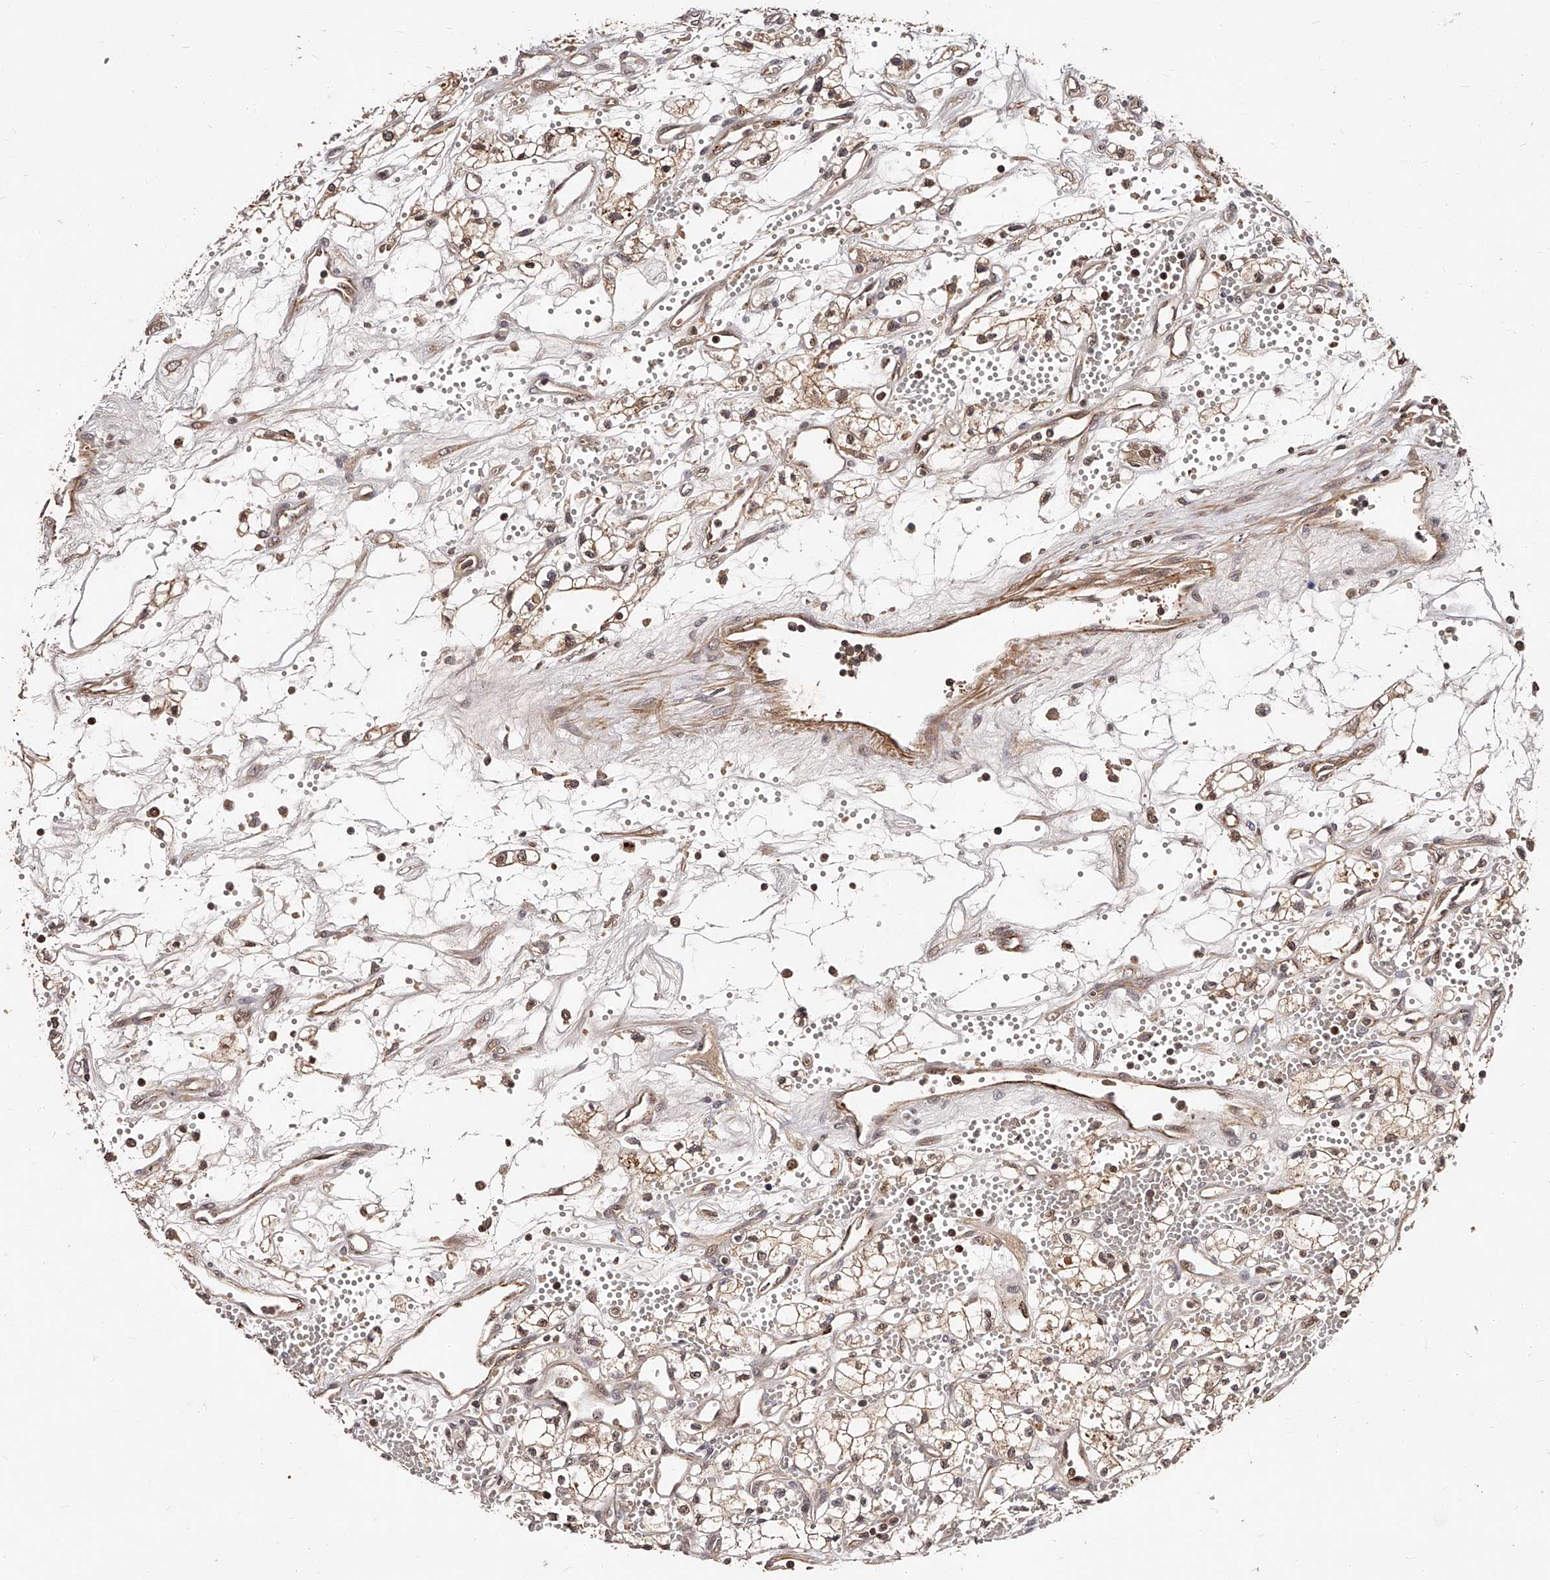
{"staining": {"intensity": "weak", "quantity": "25%-75%", "location": "cytoplasmic/membranous,nuclear"}, "tissue": "renal cancer", "cell_type": "Tumor cells", "image_type": "cancer", "snomed": [{"axis": "morphology", "description": "Adenocarcinoma, NOS"}, {"axis": "topography", "description": "Kidney"}], "caption": "Approximately 25%-75% of tumor cells in renal cancer show weak cytoplasmic/membranous and nuclear protein expression as visualized by brown immunohistochemical staining.", "gene": "CUL7", "patient": {"sex": "male", "age": 59}}